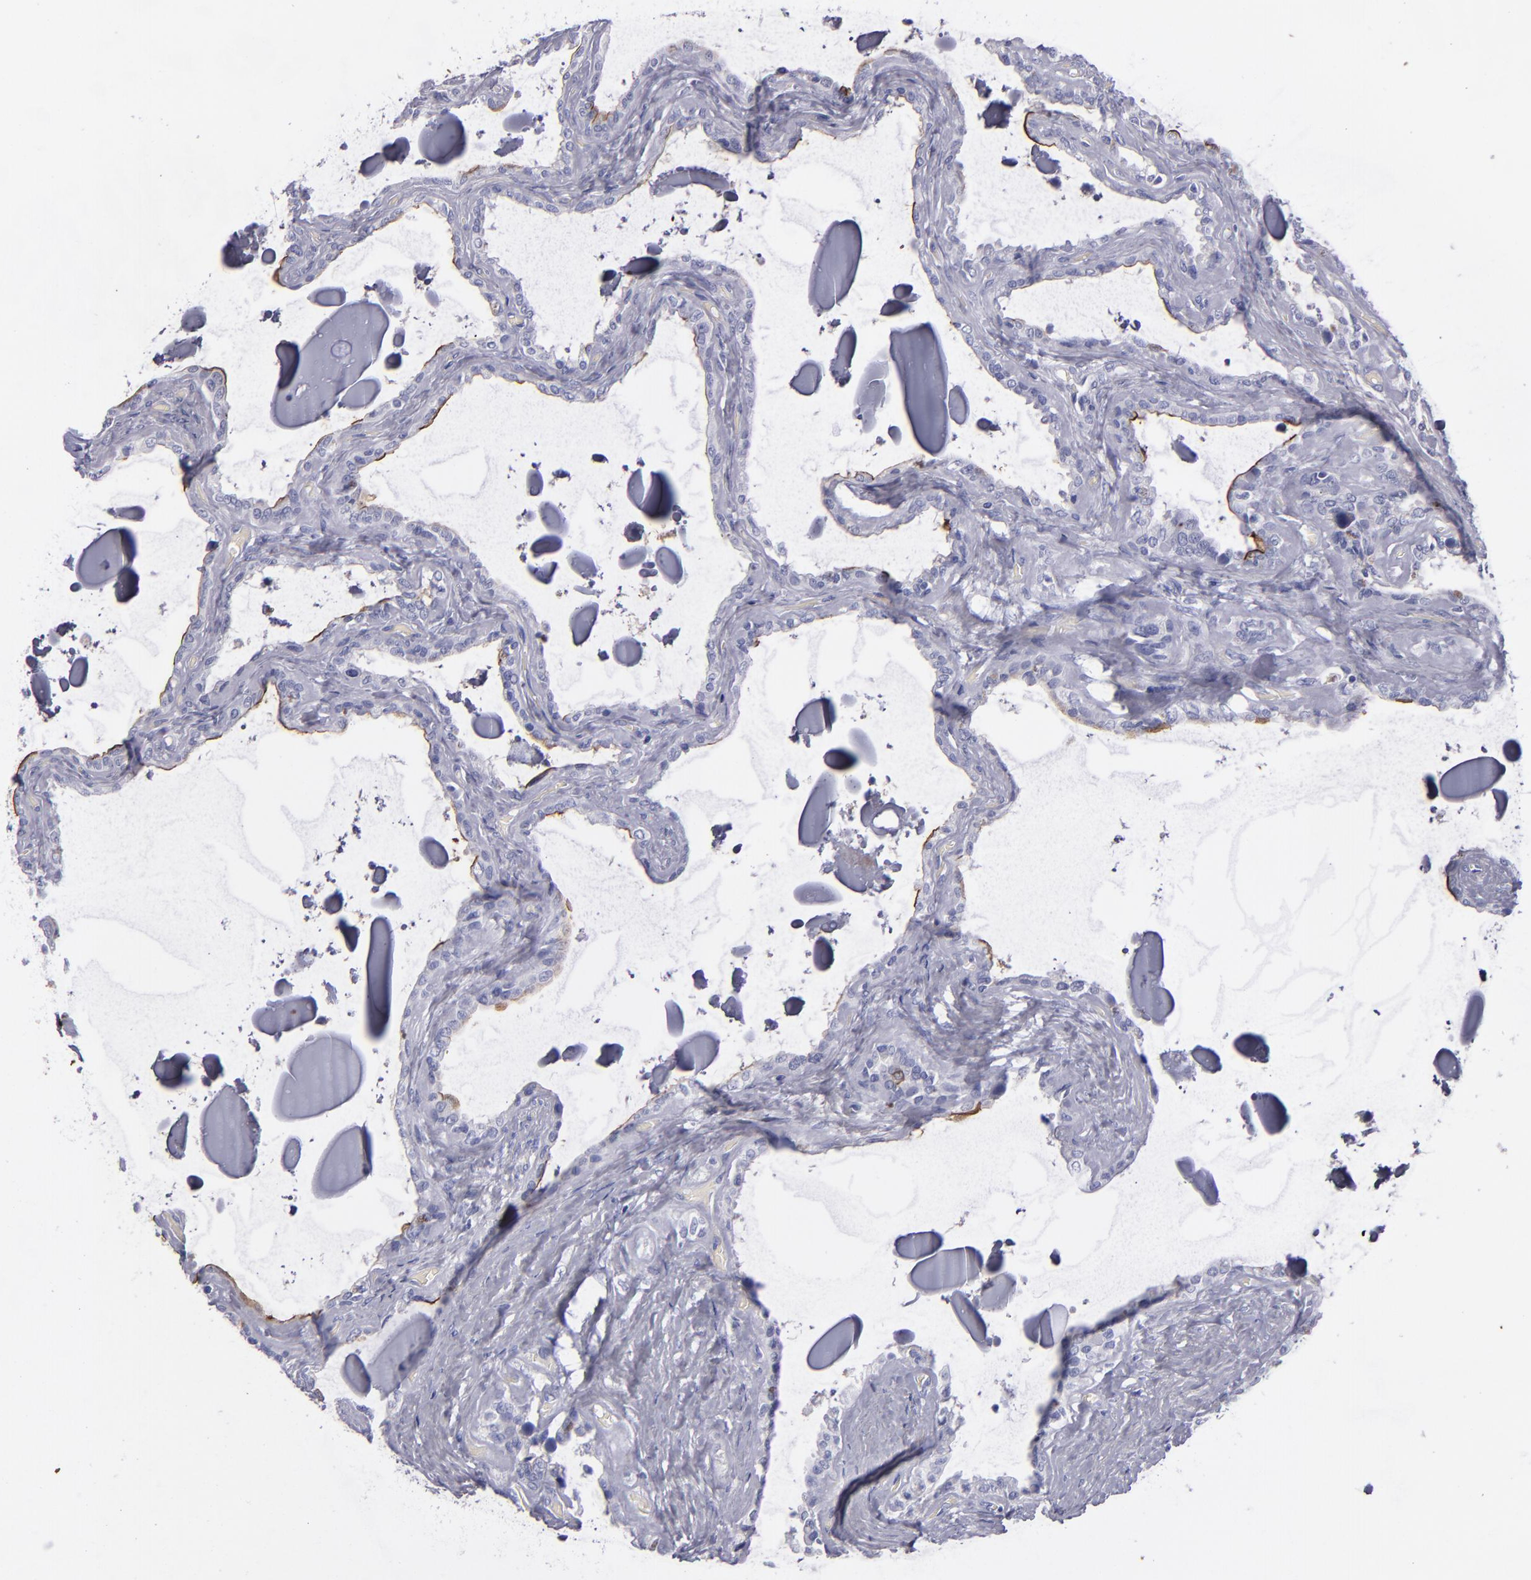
{"staining": {"intensity": "weak", "quantity": "<25%", "location": "cytoplasmic/membranous"}, "tissue": "seminal vesicle", "cell_type": "Glandular cells", "image_type": "normal", "snomed": [{"axis": "morphology", "description": "Normal tissue, NOS"}, {"axis": "morphology", "description": "Inflammation, NOS"}, {"axis": "topography", "description": "Urinary bladder"}, {"axis": "topography", "description": "Prostate"}, {"axis": "topography", "description": "Seminal veicle"}], "caption": "Histopathology image shows no protein staining in glandular cells of benign seminal vesicle.", "gene": "ANPEP", "patient": {"sex": "male", "age": 82}}